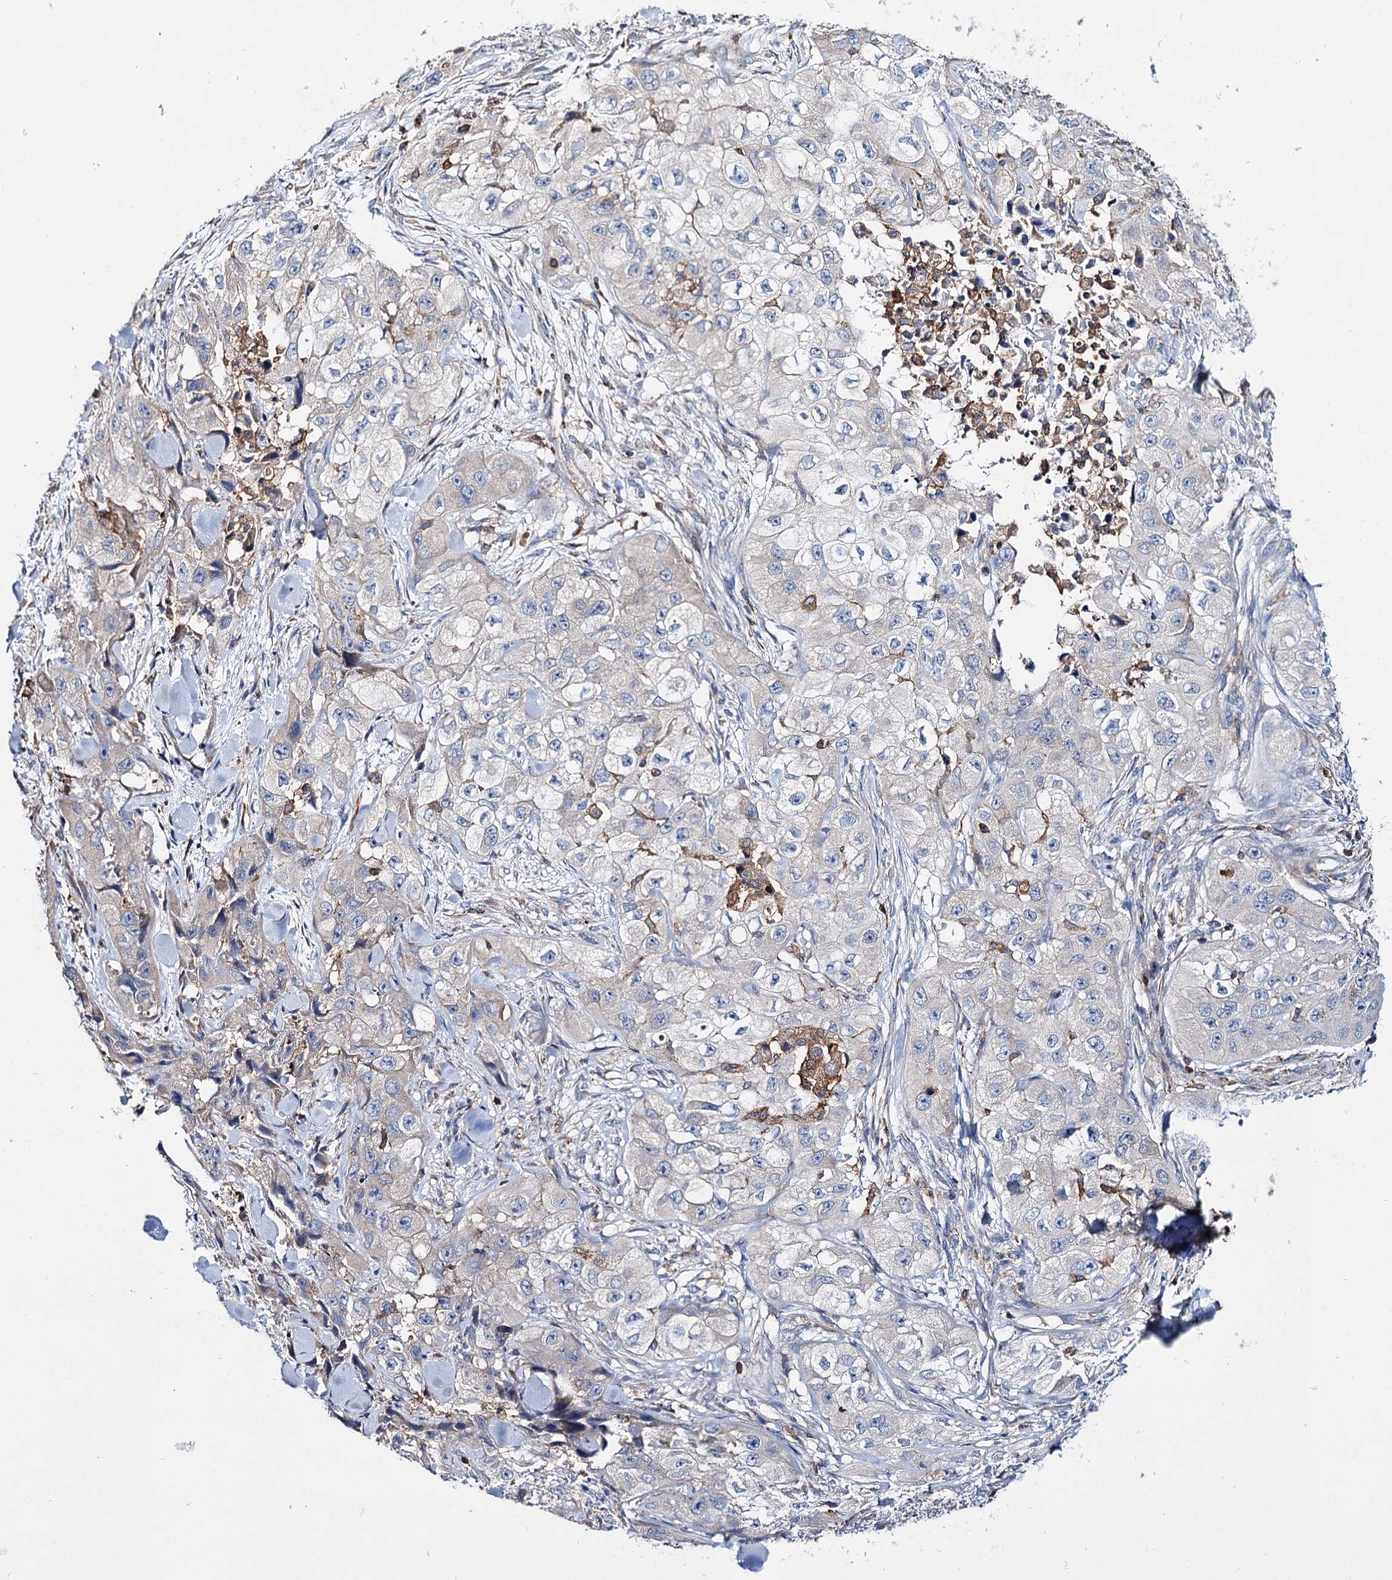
{"staining": {"intensity": "negative", "quantity": "none", "location": "none"}, "tissue": "skin cancer", "cell_type": "Tumor cells", "image_type": "cancer", "snomed": [{"axis": "morphology", "description": "Squamous cell carcinoma, NOS"}, {"axis": "topography", "description": "Skin"}, {"axis": "topography", "description": "Subcutis"}], "caption": "An immunohistochemistry (IHC) histopathology image of skin cancer is shown. There is no staining in tumor cells of skin cancer.", "gene": "UBASH3B", "patient": {"sex": "male", "age": 73}}